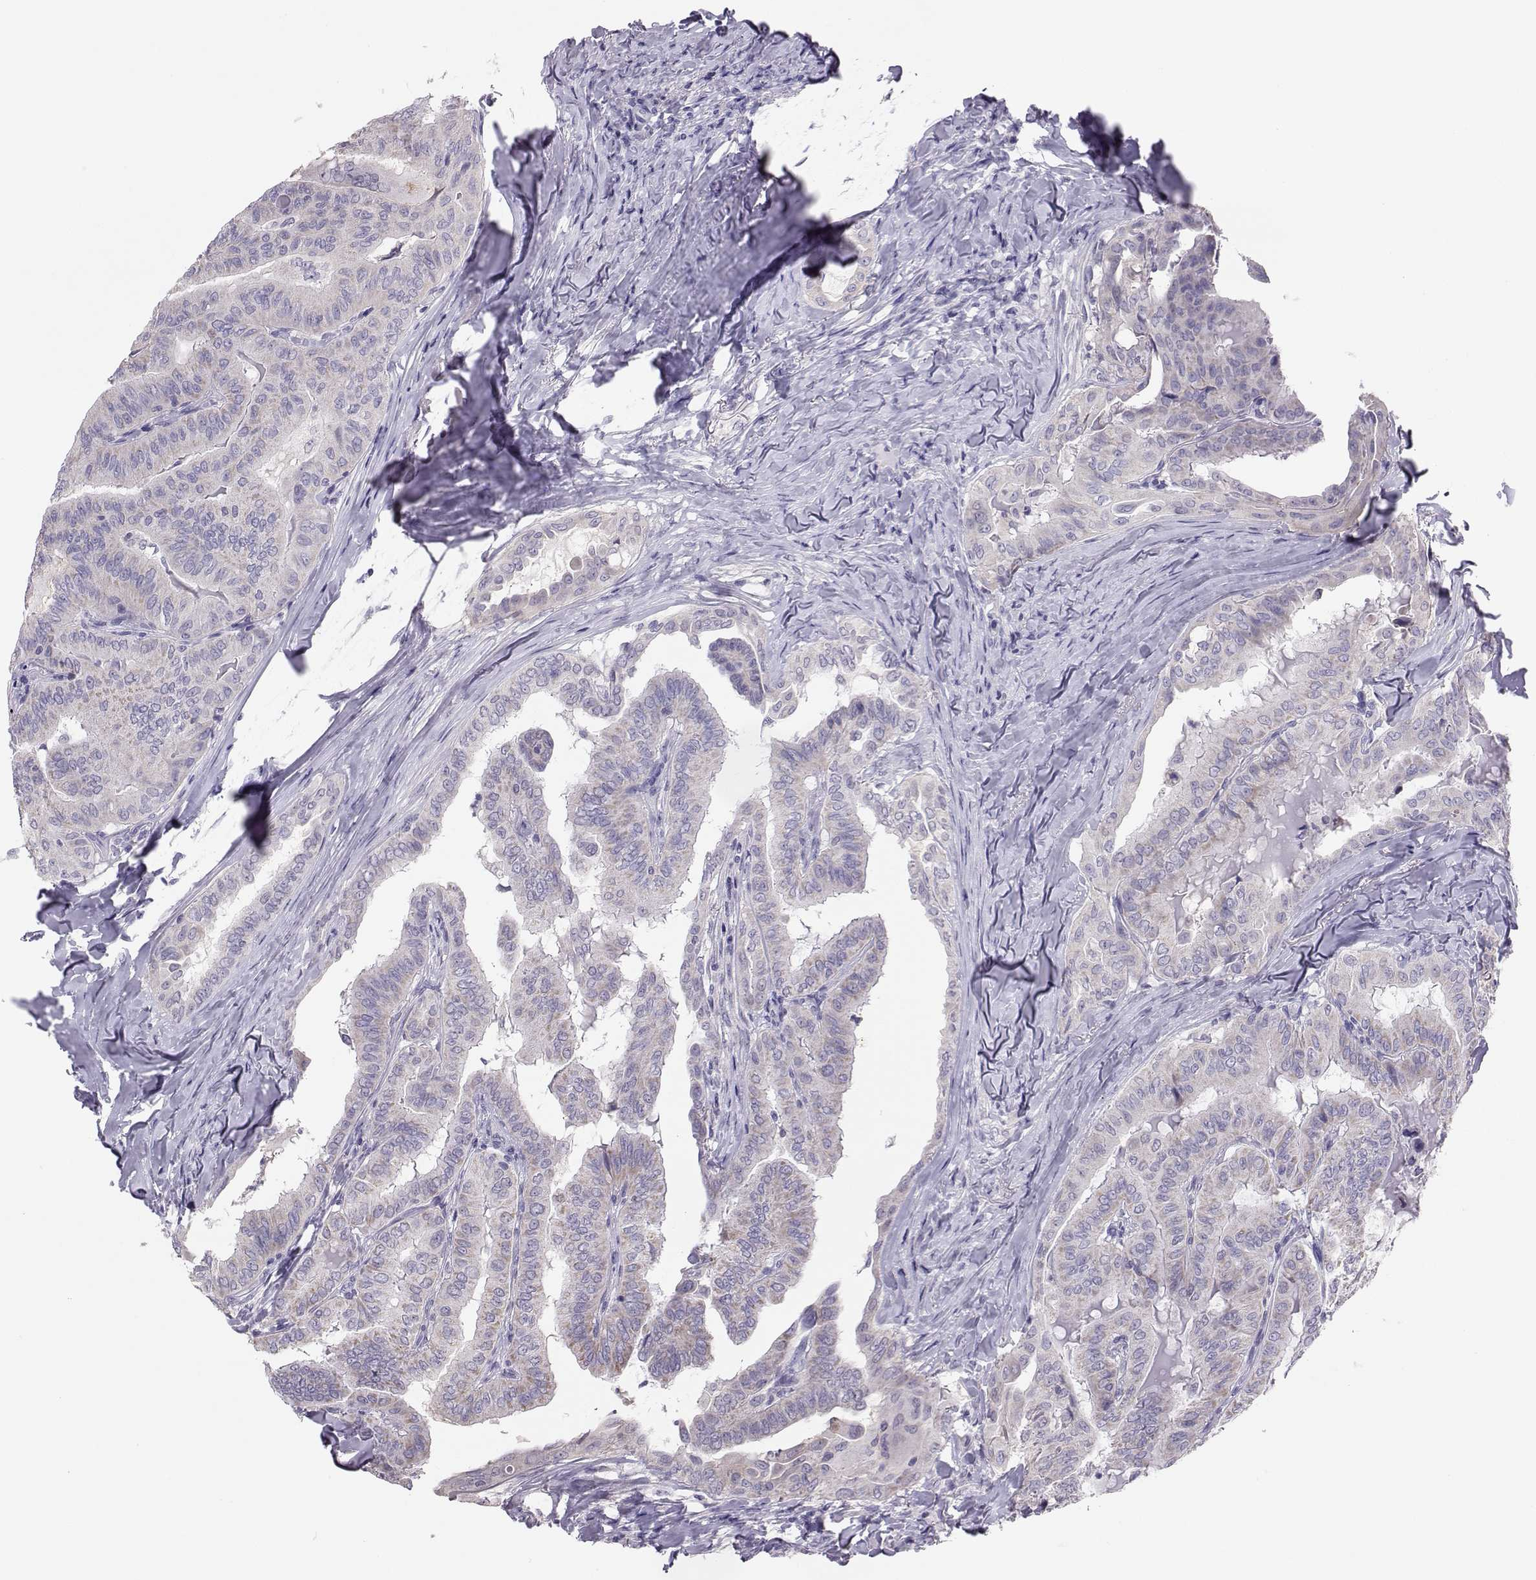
{"staining": {"intensity": "weak", "quantity": "<25%", "location": "cytoplasmic/membranous"}, "tissue": "thyroid cancer", "cell_type": "Tumor cells", "image_type": "cancer", "snomed": [{"axis": "morphology", "description": "Papillary adenocarcinoma, NOS"}, {"axis": "topography", "description": "Thyroid gland"}], "caption": "Photomicrograph shows no significant protein staining in tumor cells of thyroid papillary adenocarcinoma.", "gene": "DNAAF1", "patient": {"sex": "female", "age": 68}}